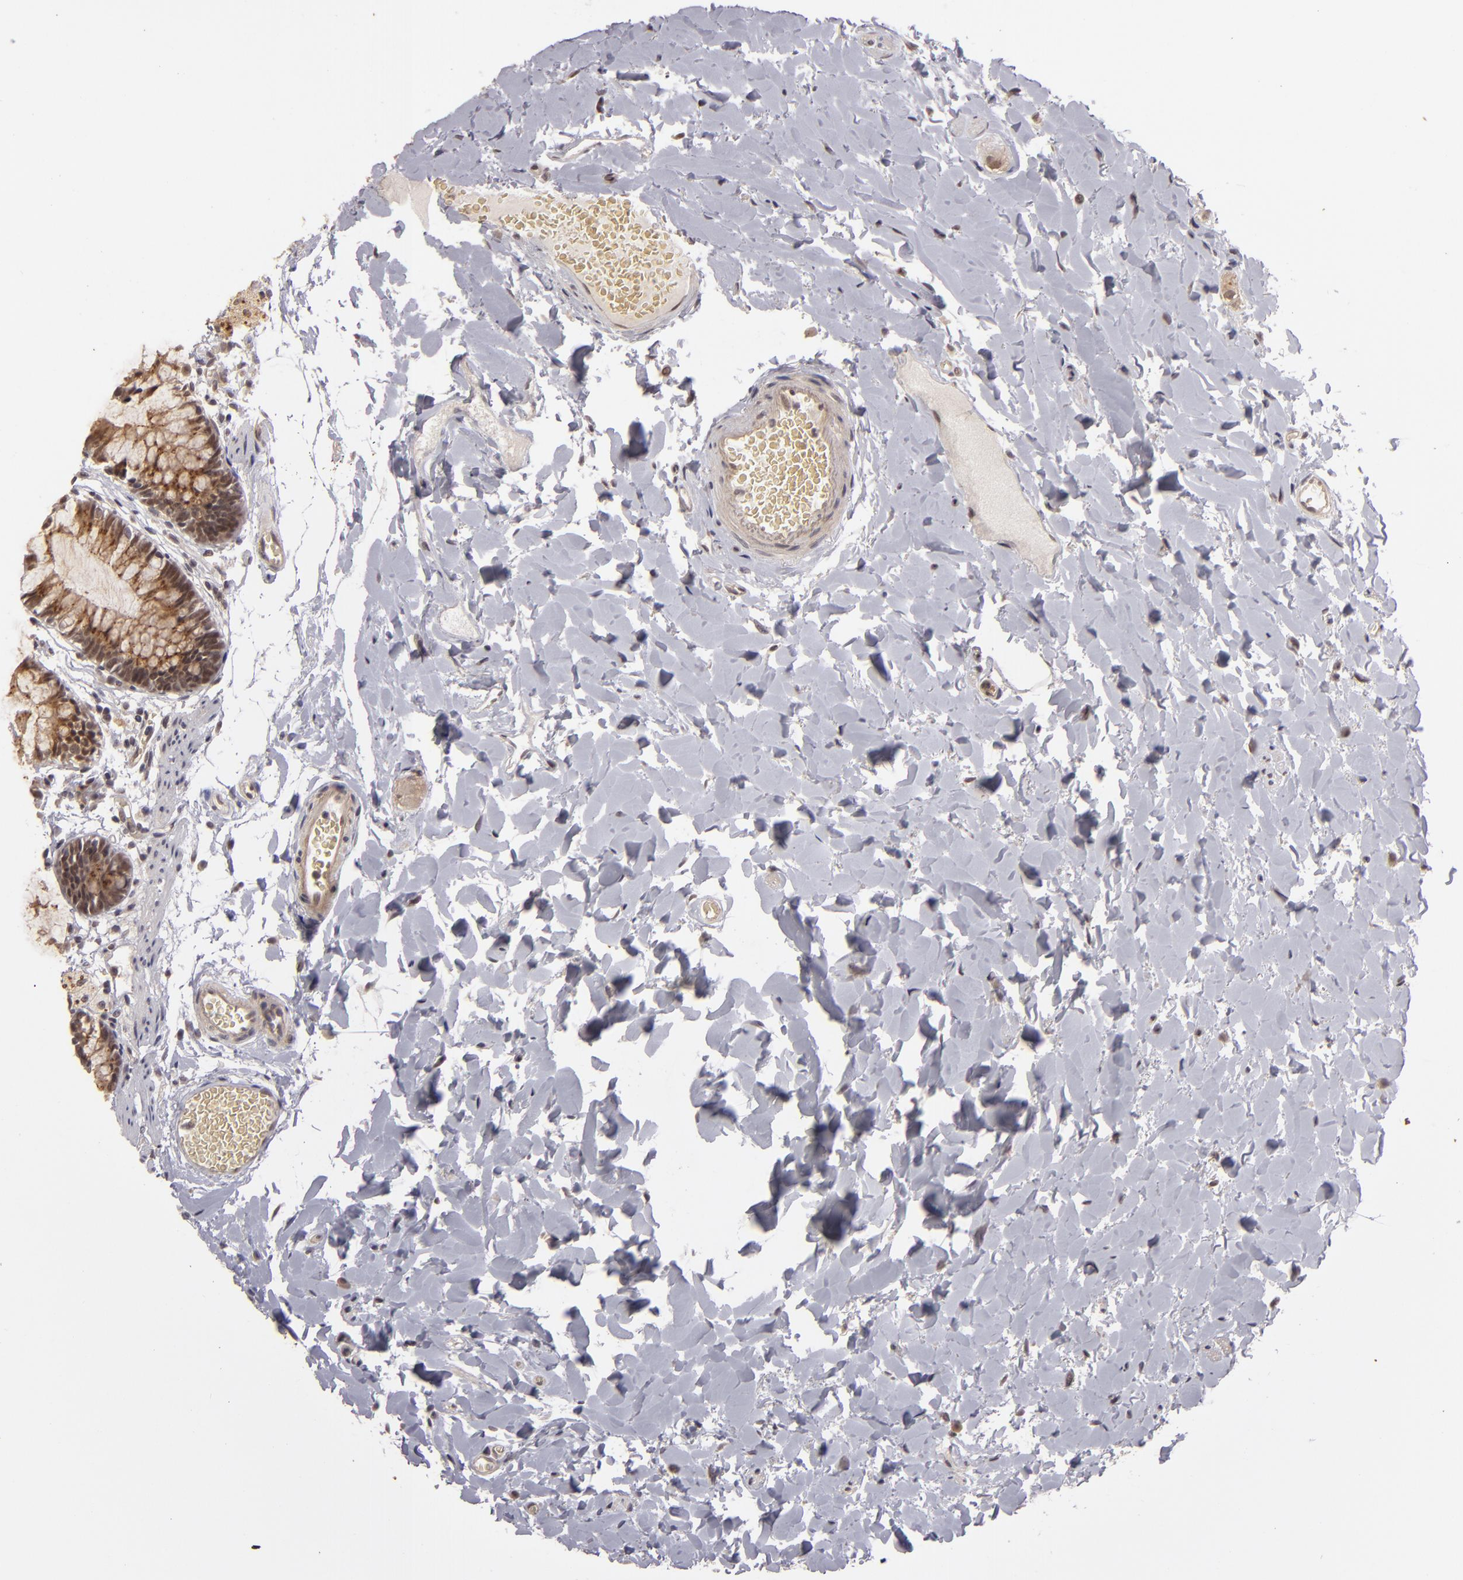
{"staining": {"intensity": "weak", "quantity": ">75%", "location": "cytoplasmic/membranous"}, "tissue": "colon", "cell_type": "Endothelial cells", "image_type": "normal", "snomed": [{"axis": "morphology", "description": "Normal tissue, NOS"}, {"axis": "topography", "description": "Smooth muscle"}, {"axis": "topography", "description": "Colon"}], "caption": "Protein staining of normal colon exhibits weak cytoplasmic/membranous staining in about >75% of endothelial cells.", "gene": "DFFA", "patient": {"sex": "male", "age": 67}}